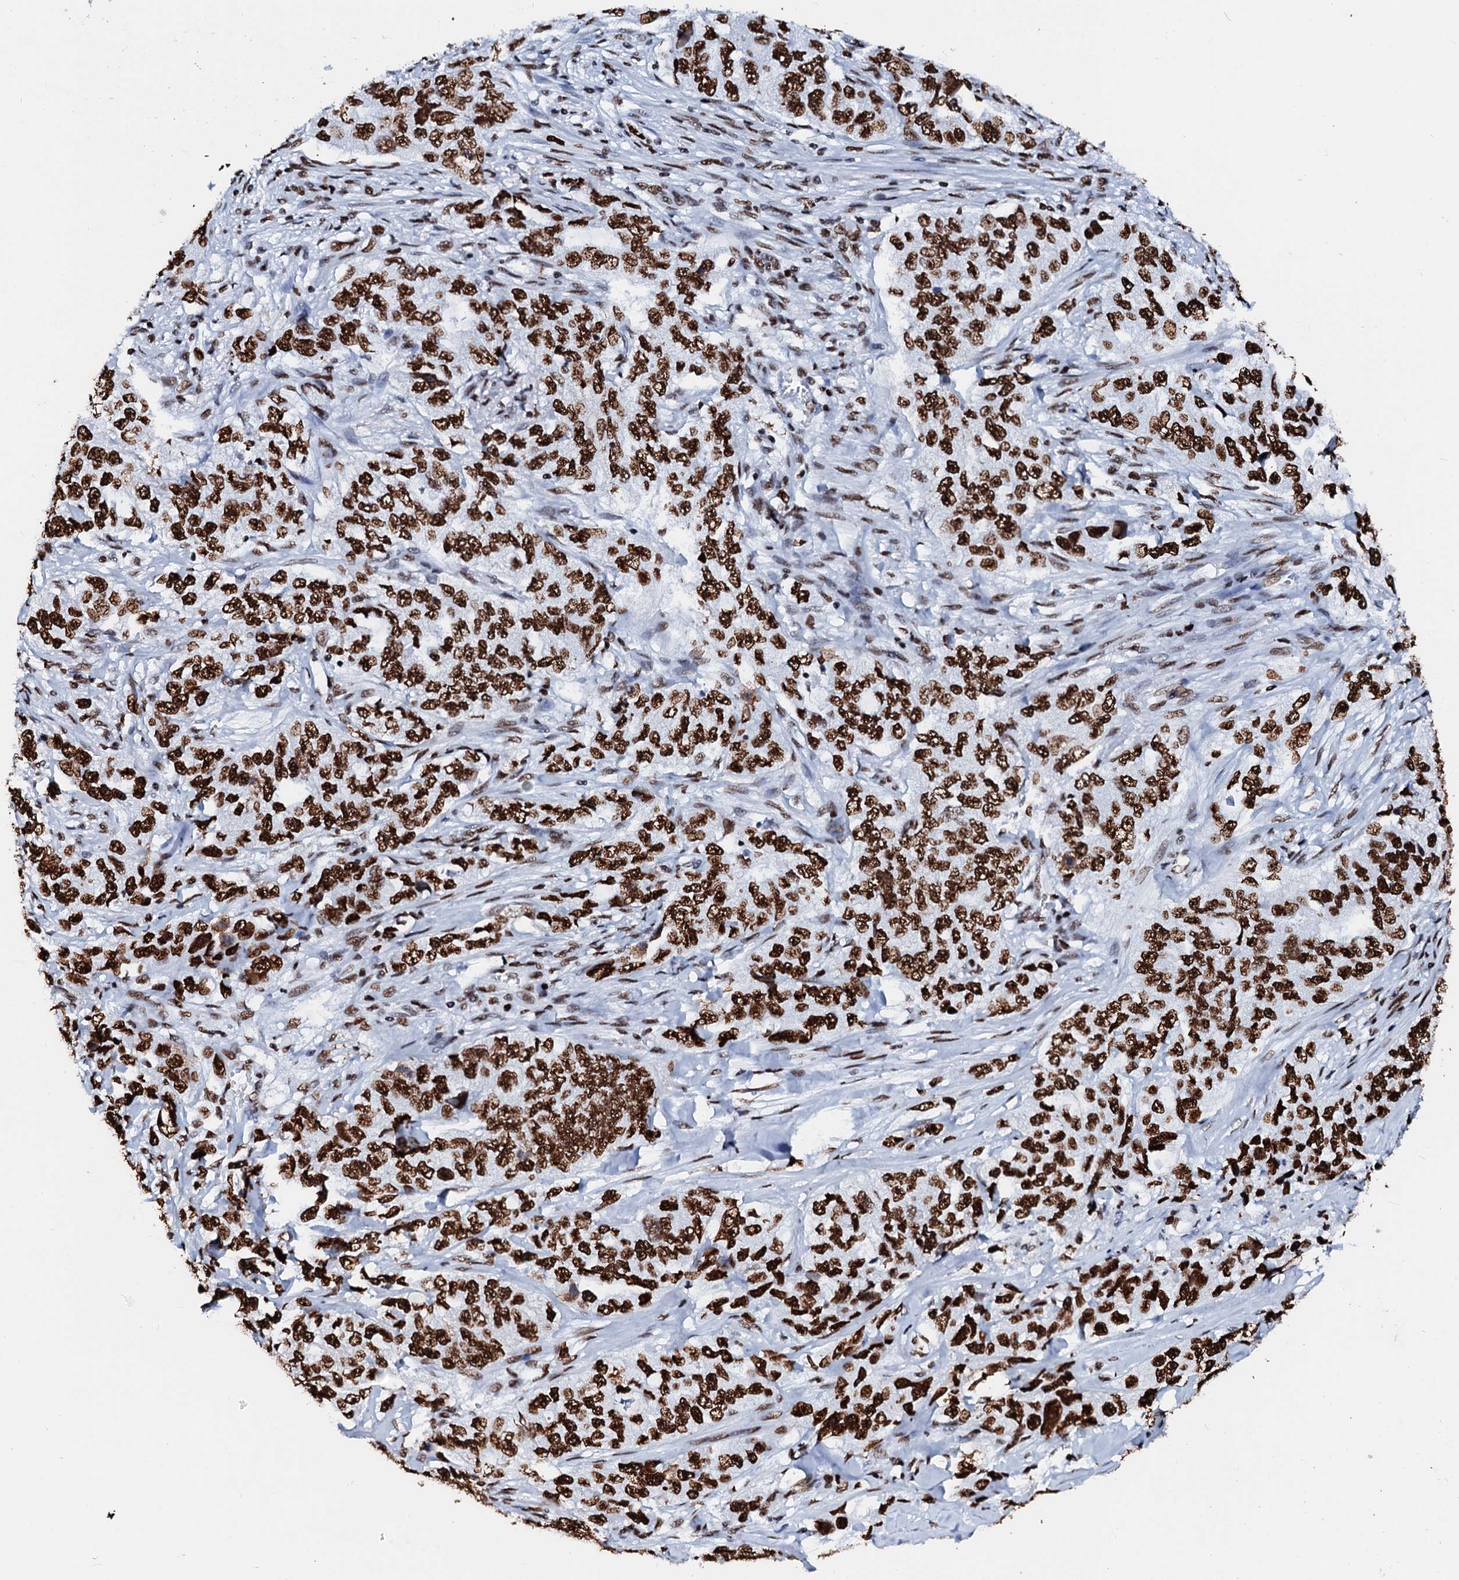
{"staining": {"intensity": "strong", "quantity": ">75%", "location": "nuclear"}, "tissue": "lung cancer", "cell_type": "Tumor cells", "image_type": "cancer", "snomed": [{"axis": "morphology", "description": "Adenocarcinoma, NOS"}, {"axis": "topography", "description": "Lung"}], "caption": "Immunohistochemistry (IHC) image of neoplastic tissue: human lung adenocarcinoma stained using immunohistochemistry reveals high levels of strong protein expression localized specifically in the nuclear of tumor cells, appearing as a nuclear brown color.", "gene": "RALY", "patient": {"sex": "female", "age": 51}}